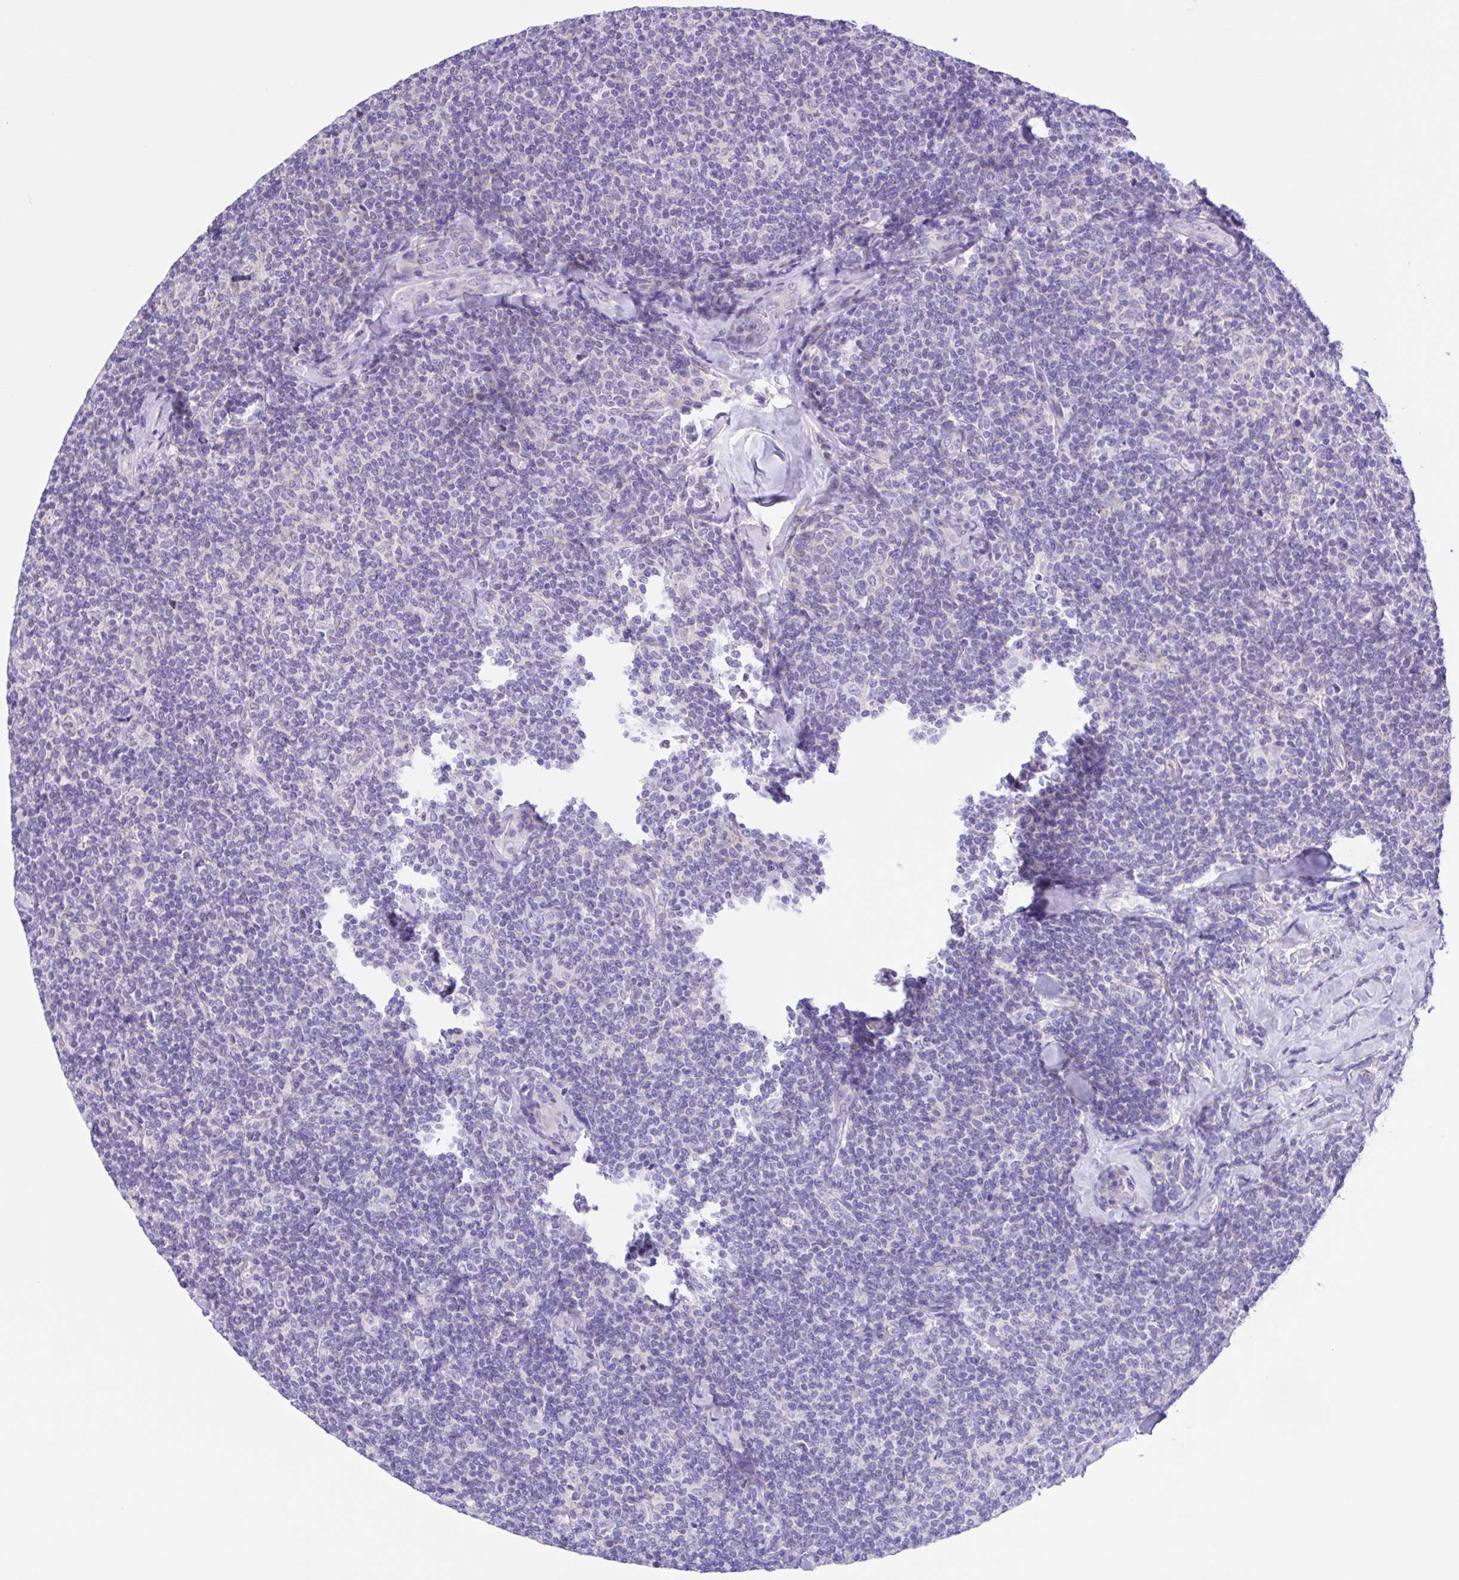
{"staining": {"intensity": "negative", "quantity": "none", "location": "none"}, "tissue": "lymphoma", "cell_type": "Tumor cells", "image_type": "cancer", "snomed": [{"axis": "morphology", "description": "Malignant lymphoma, non-Hodgkin's type, Low grade"}, {"axis": "topography", "description": "Lymph node"}], "caption": "Immunohistochemistry (IHC) micrograph of human malignant lymphoma, non-Hodgkin's type (low-grade) stained for a protein (brown), which shows no staining in tumor cells.", "gene": "ISM2", "patient": {"sex": "female", "age": 56}}